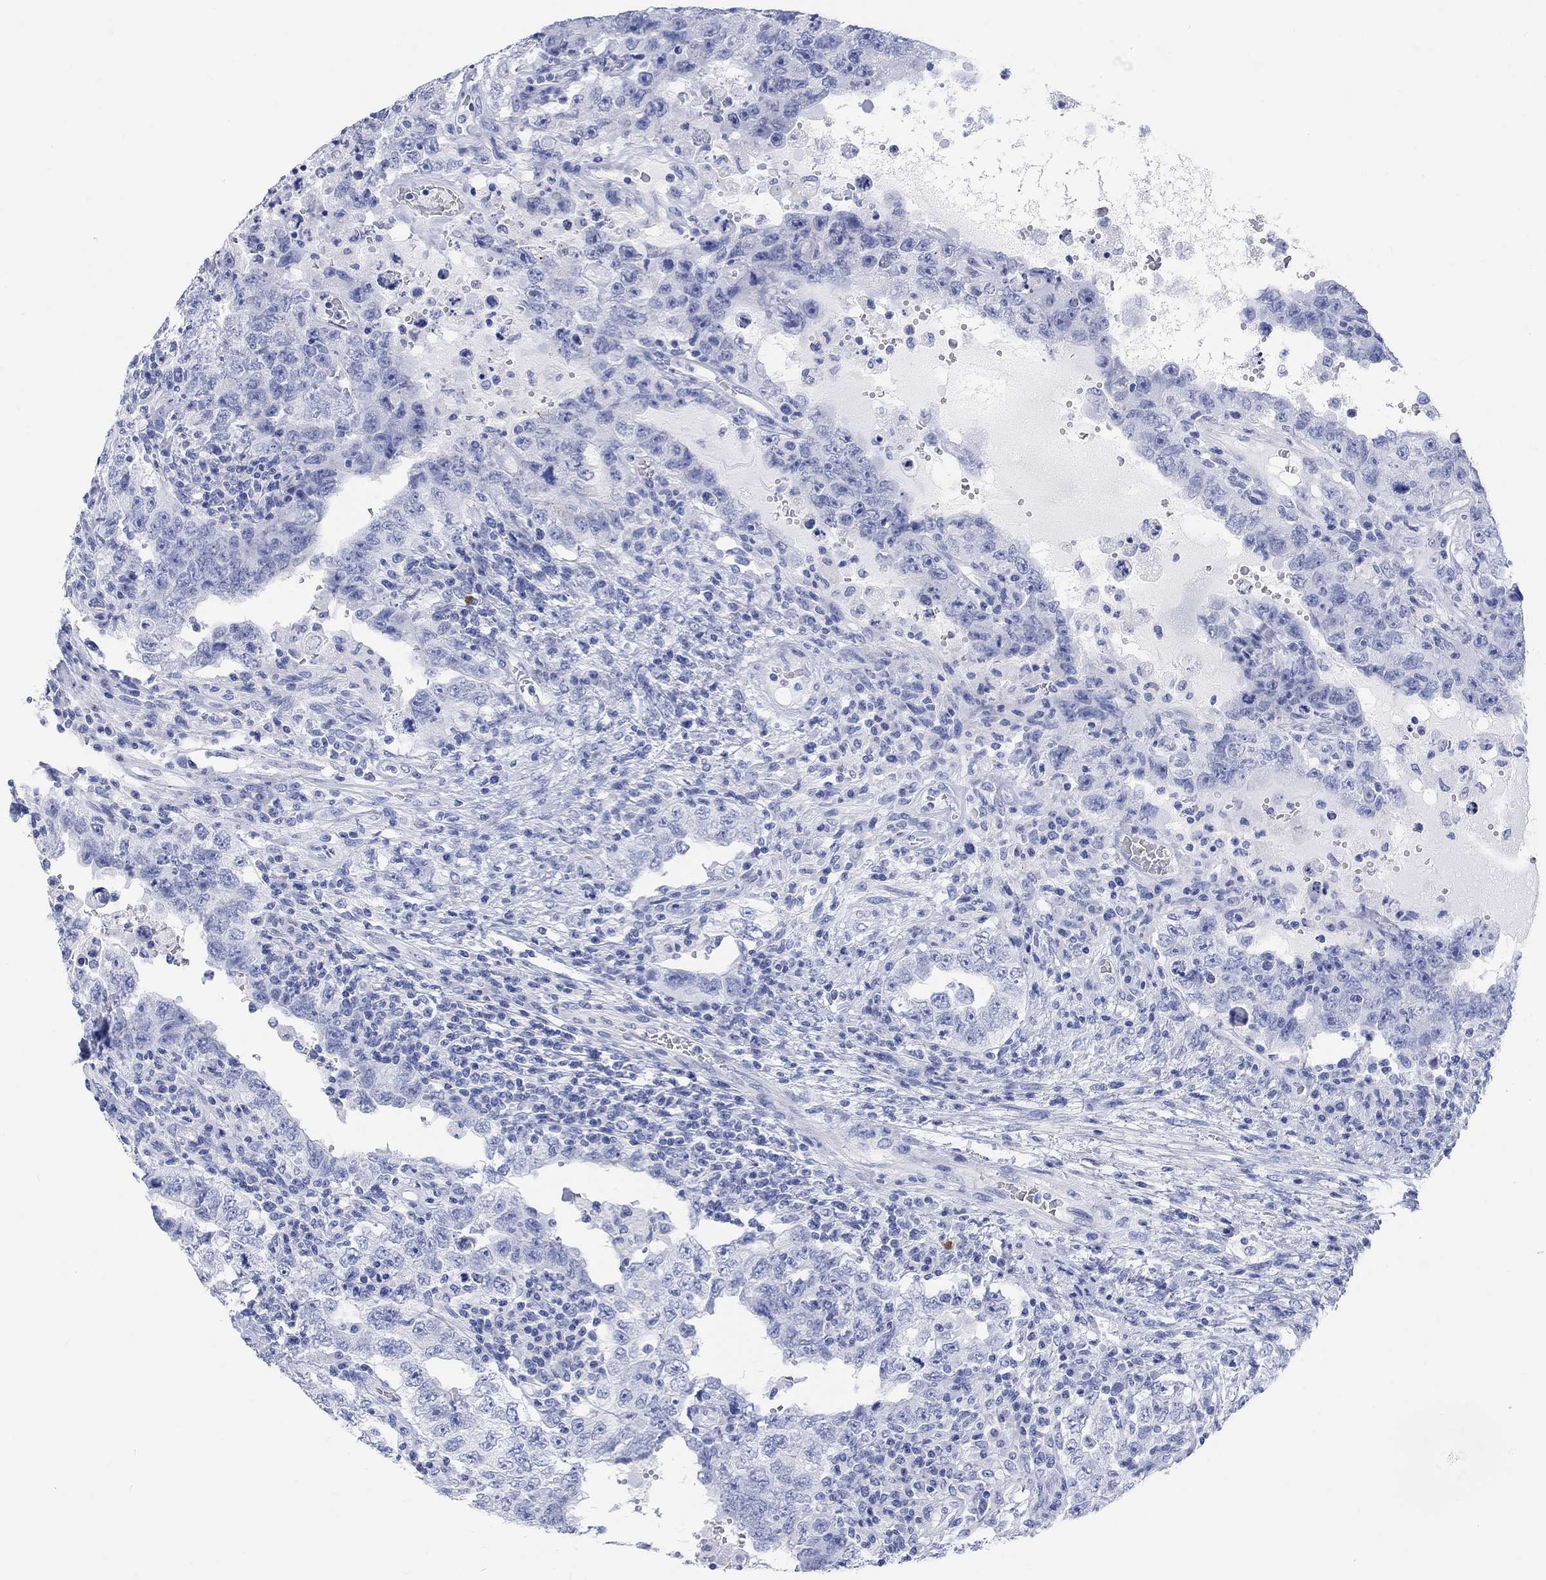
{"staining": {"intensity": "negative", "quantity": "none", "location": "none"}, "tissue": "testis cancer", "cell_type": "Tumor cells", "image_type": "cancer", "snomed": [{"axis": "morphology", "description": "Carcinoma, Embryonal, NOS"}, {"axis": "topography", "description": "Testis"}], "caption": "Testis cancer (embryonal carcinoma) stained for a protein using immunohistochemistry reveals no positivity tumor cells.", "gene": "XIRP2", "patient": {"sex": "male", "age": 26}}